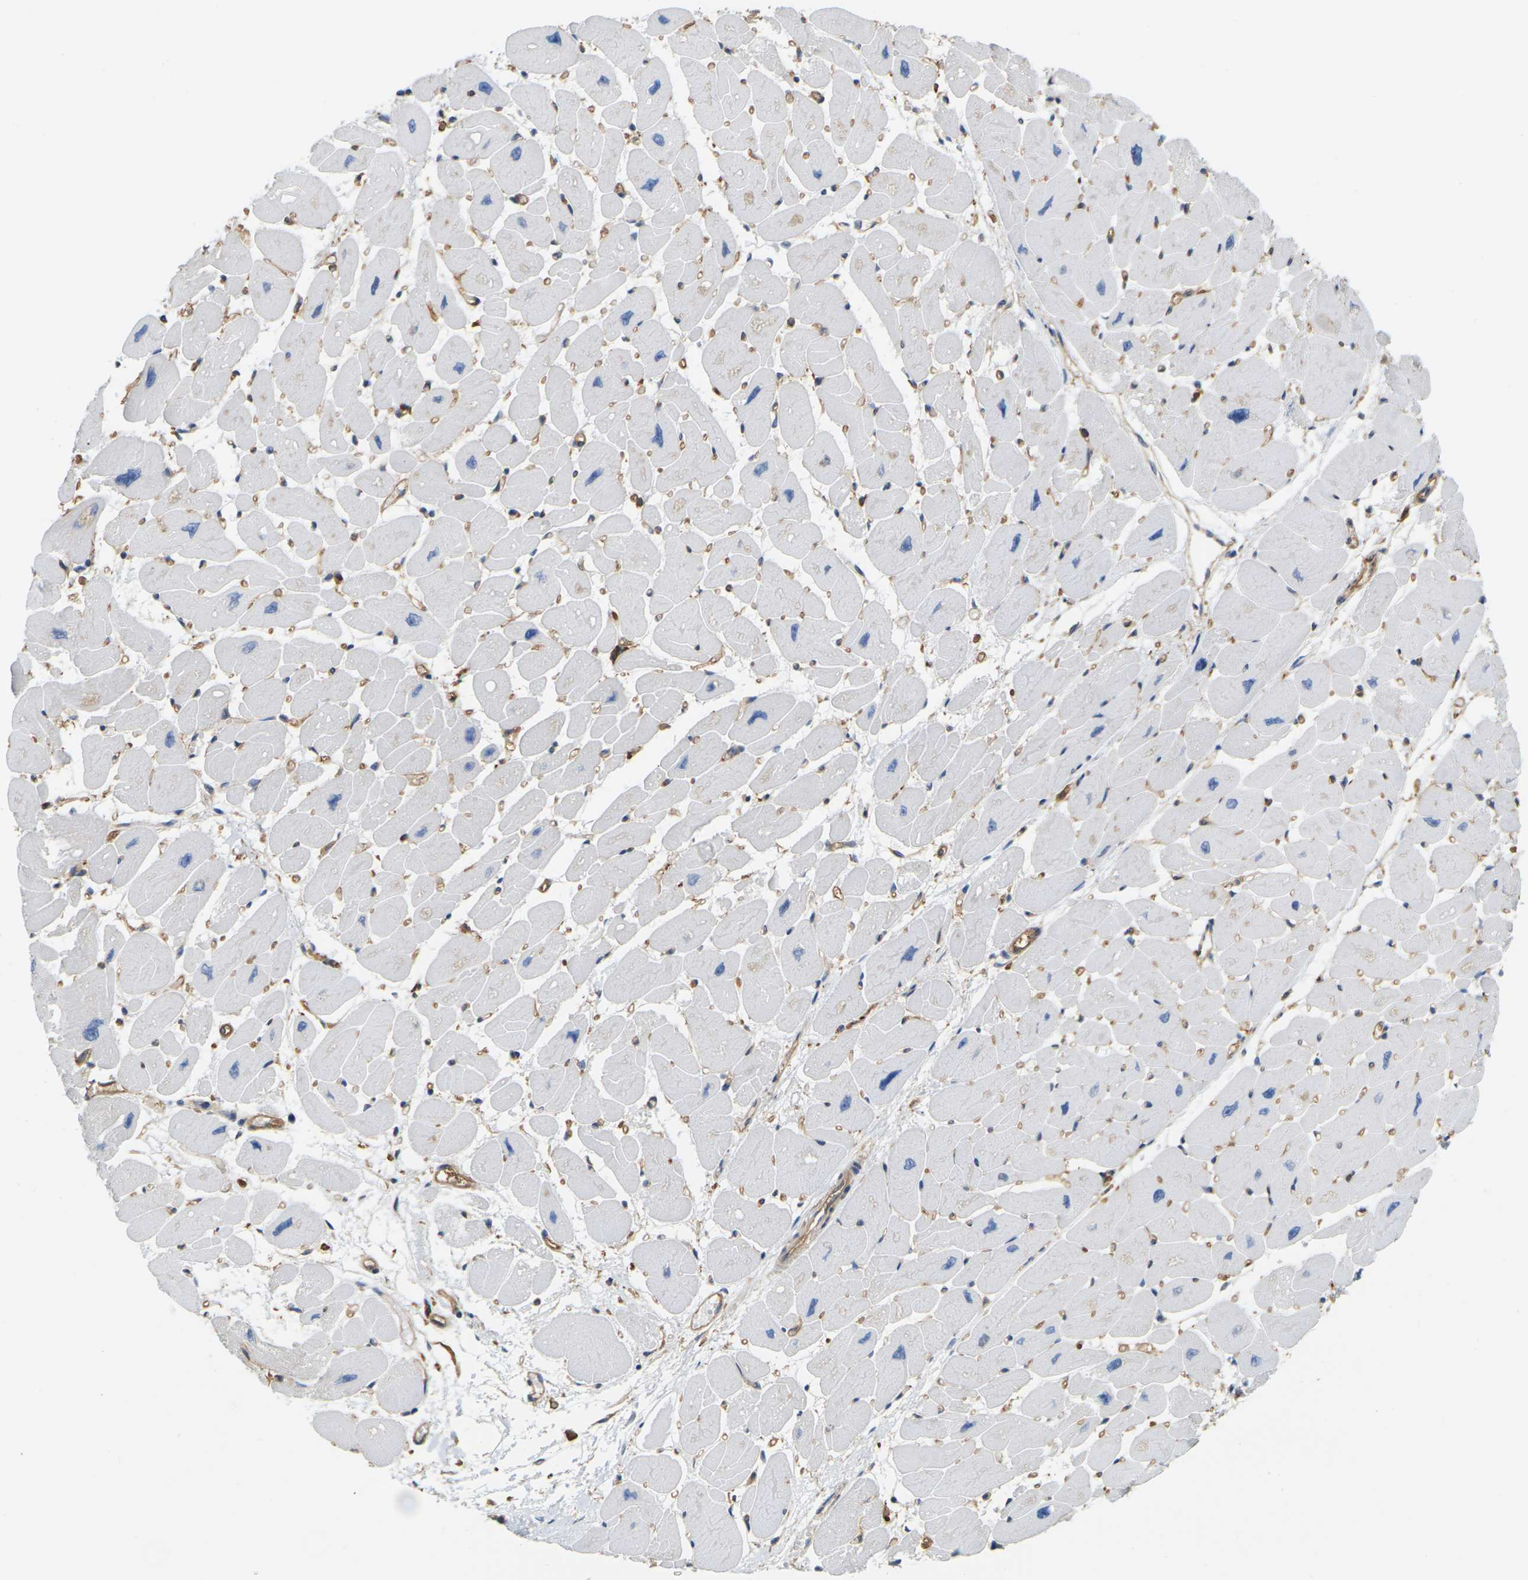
{"staining": {"intensity": "negative", "quantity": "none", "location": "none"}, "tissue": "heart muscle", "cell_type": "Cardiomyocytes", "image_type": "normal", "snomed": [{"axis": "morphology", "description": "Normal tissue, NOS"}, {"axis": "topography", "description": "Heart"}], "caption": "Immunohistochemistry of normal human heart muscle exhibits no positivity in cardiomyocytes.", "gene": "IQGAP1", "patient": {"sex": "female", "age": 54}}